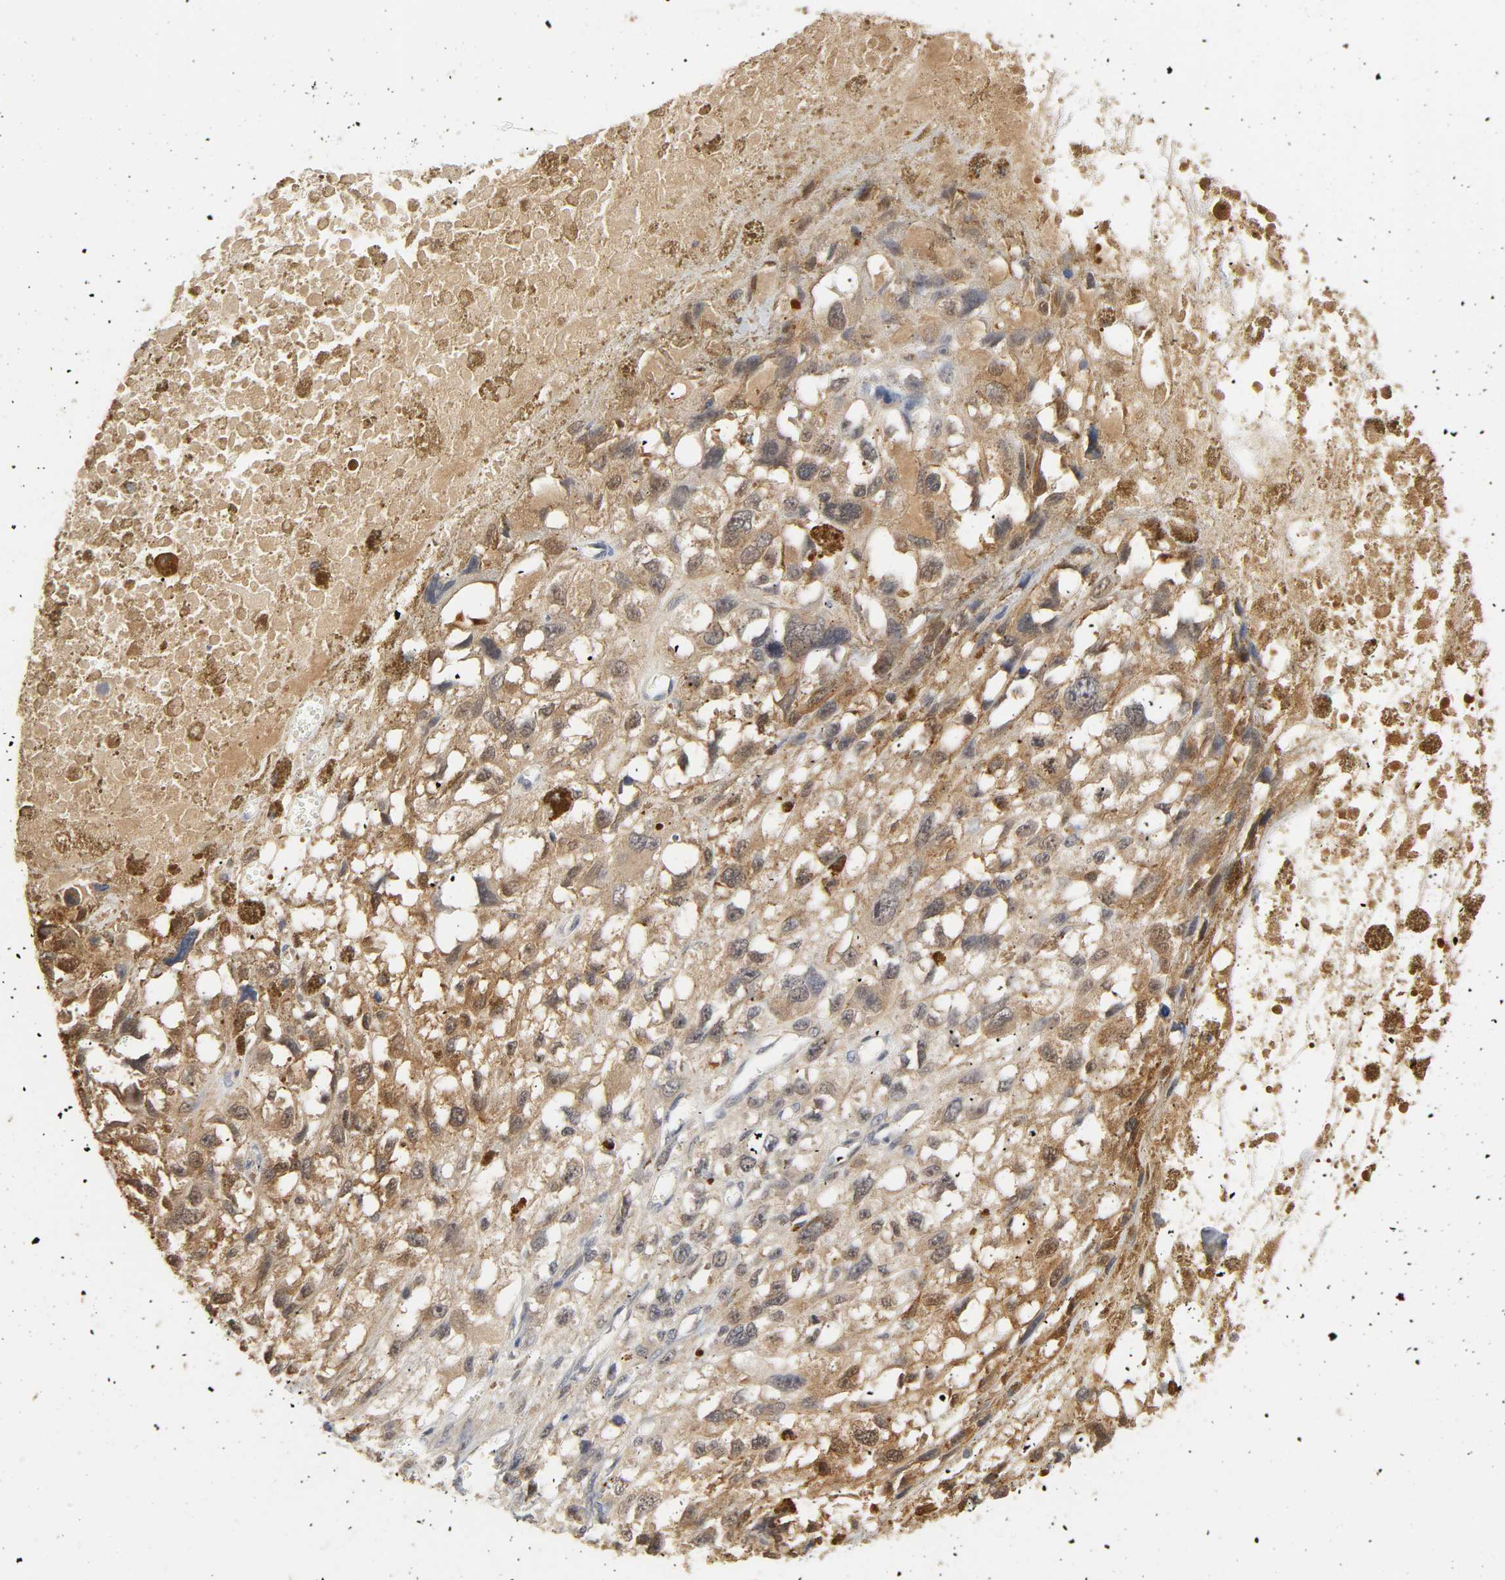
{"staining": {"intensity": "moderate", "quantity": ">75%", "location": "cytoplasmic/membranous"}, "tissue": "melanoma", "cell_type": "Tumor cells", "image_type": "cancer", "snomed": [{"axis": "morphology", "description": "Malignant melanoma, Metastatic site"}, {"axis": "topography", "description": "Lymph node"}], "caption": "Human malignant melanoma (metastatic site) stained with a brown dye shows moderate cytoplasmic/membranous positive positivity in approximately >75% of tumor cells.", "gene": "MIF", "patient": {"sex": "male", "age": 59}}